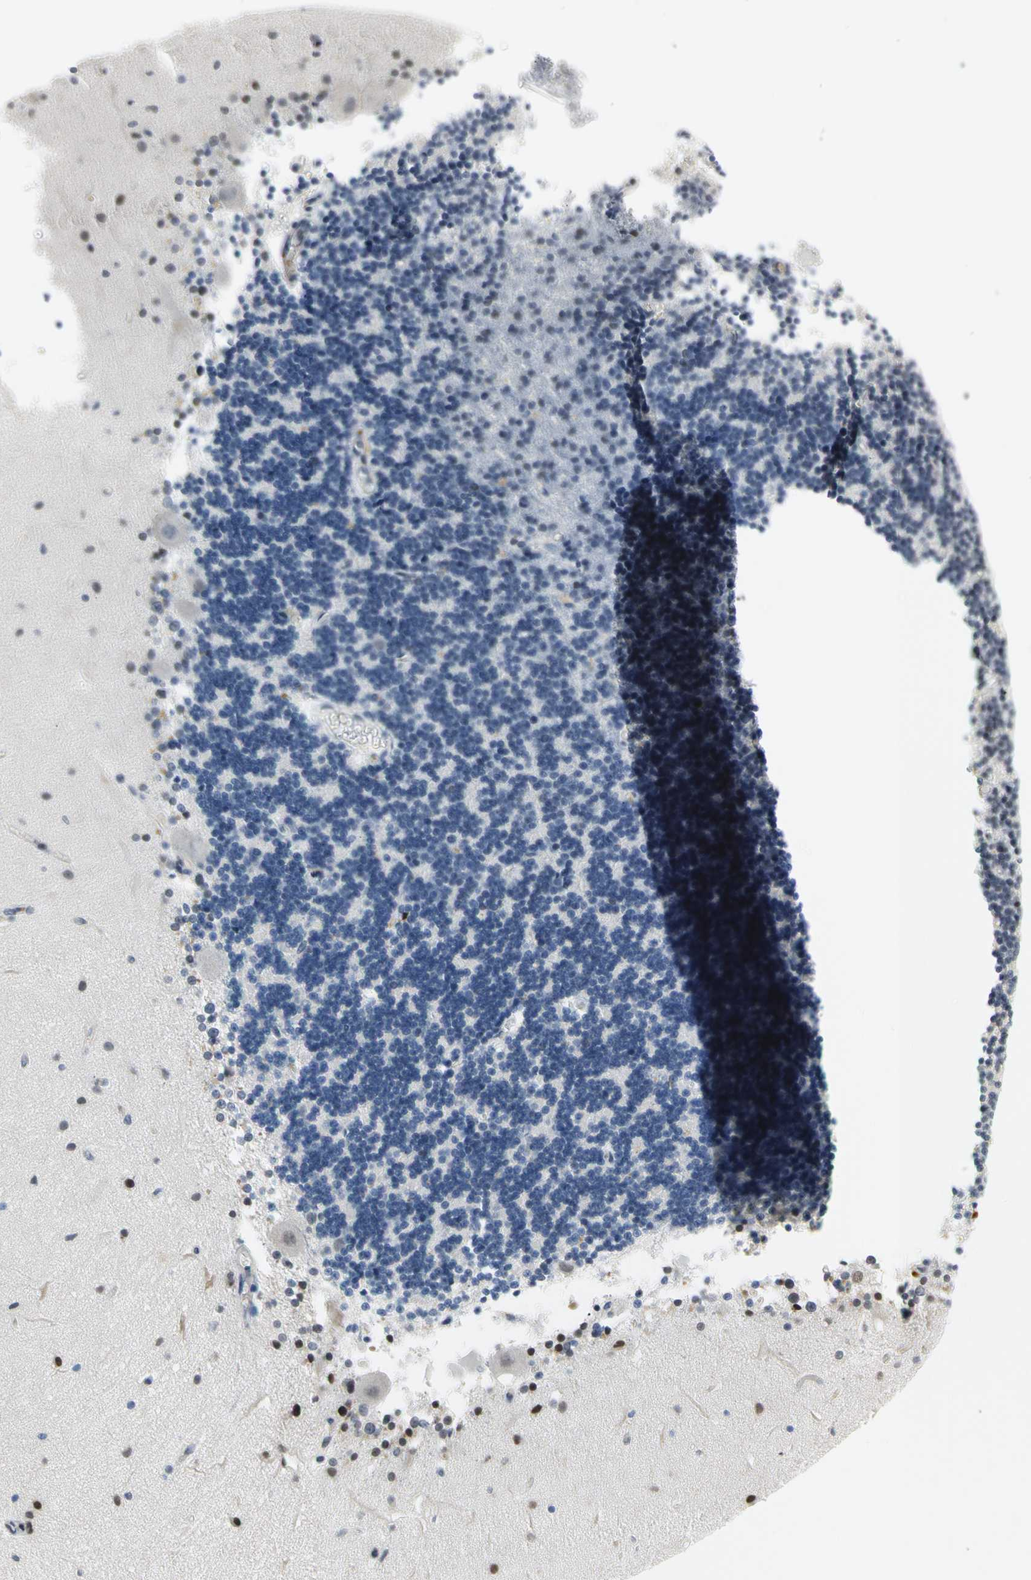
{"staining": {"intensity": "negative", "quantity": "none", "location": "none"}, "tissue": "cerebellum", "cell_type": "Cells in granular layer", "image_type": "normal", "snomed": [{"axis": "morphology", "description": "Normal tissue, NOS"}, {"axis": "topography", "description": "Cerebellum"}], "caption": "A high-resolution histopathology image shows immunohistochemistry (IHC) staining of normal cerebellum, which shows no significant expression in cells in granular layer. (DAB immunohistochemistry, high magnification).", "gene": "IMPG2", "patient": {"sex": "female", "age": 54}}